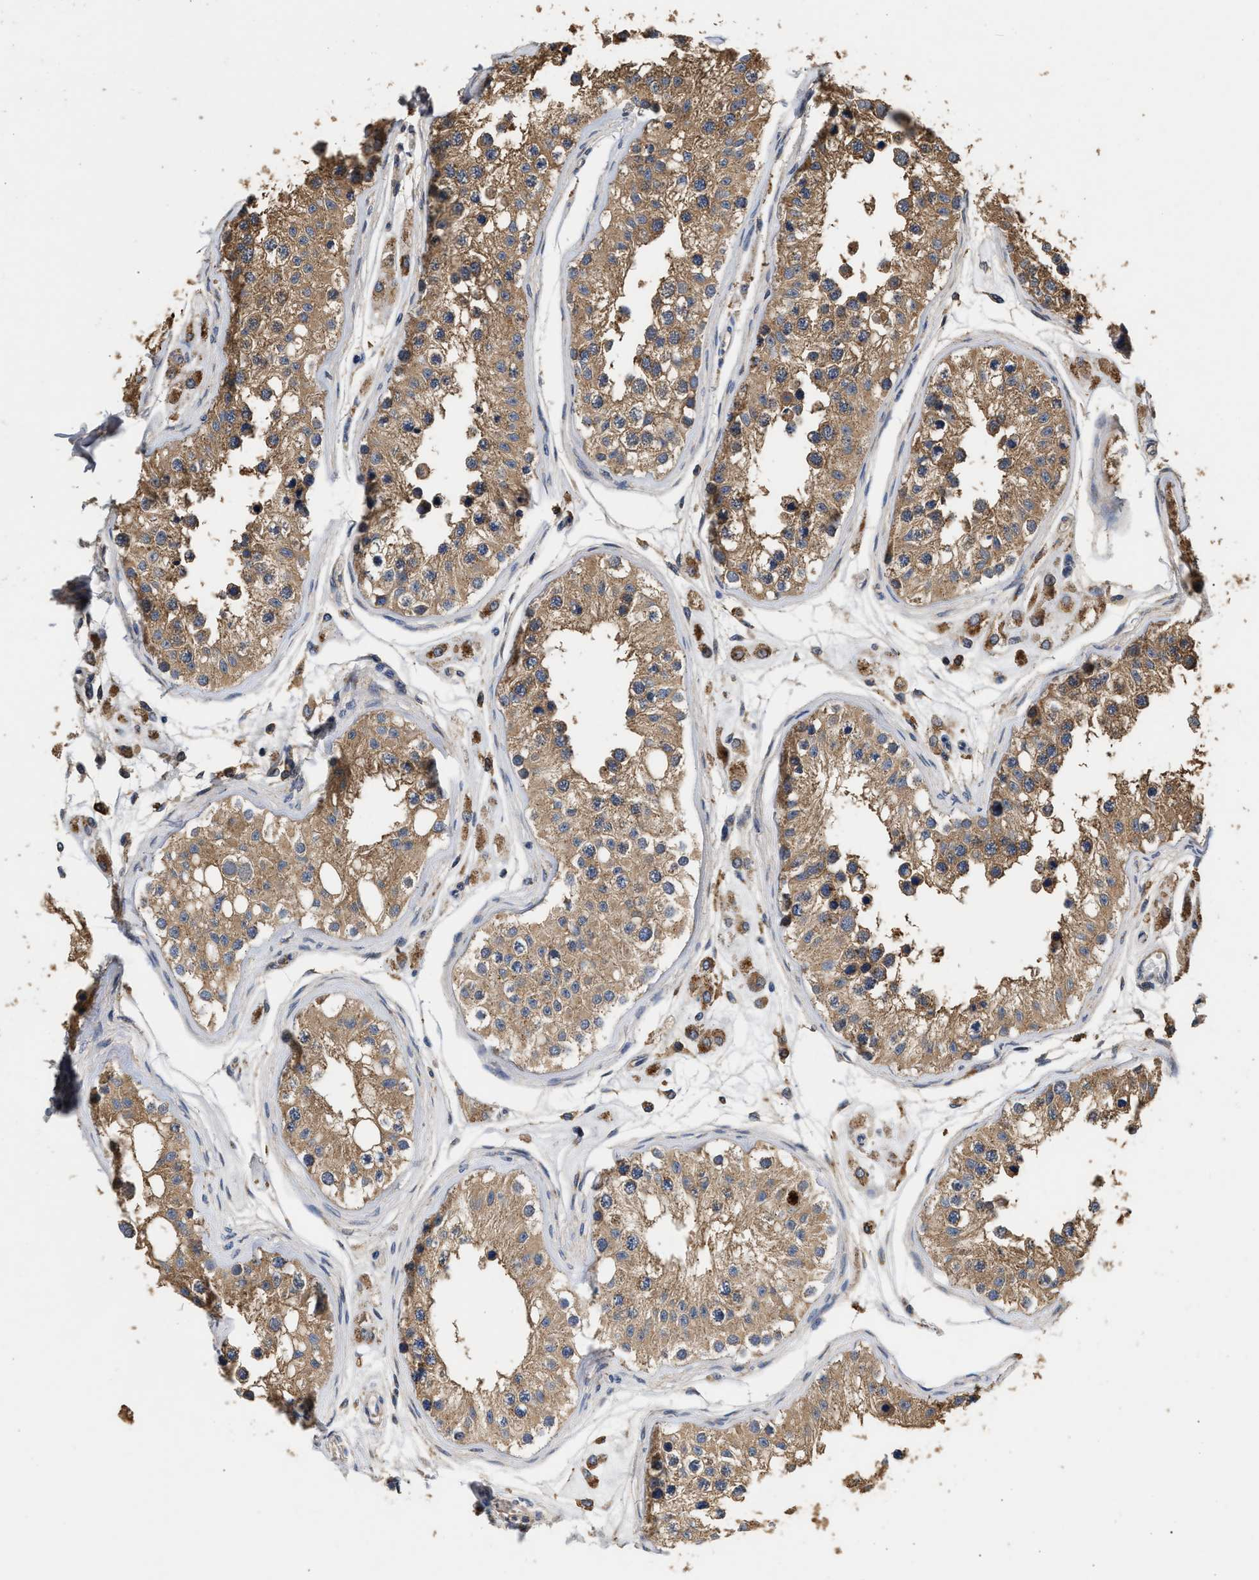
{"staining": {"intensity": "moderate", "quantity": ">75%", "location": "cytoplasmic/membranous"}, "tissue": "testis", "cell_type": "Cells in seminiferous ducts", "image_type": "normal", "snomed": [{"axis": "morphology", "description": "Normal tissue, NOS"}, {"axis": "morphology", "description": "Adenocarcinoma, metastatic, NOS"}, {"axis": "topography", "description": "Testis"}], "caption": "Testis stained with immunohistochemistry shows moderate cytoplasmic/membranous staining in approximately >75% of cells in seminiferous ducts. (DAB (3,3'-diaminobenzidine) = brown stain, brightfield microscopy at high magnification).", "gene": "KLB", "patient": {"sex": "male", "age": 26}}